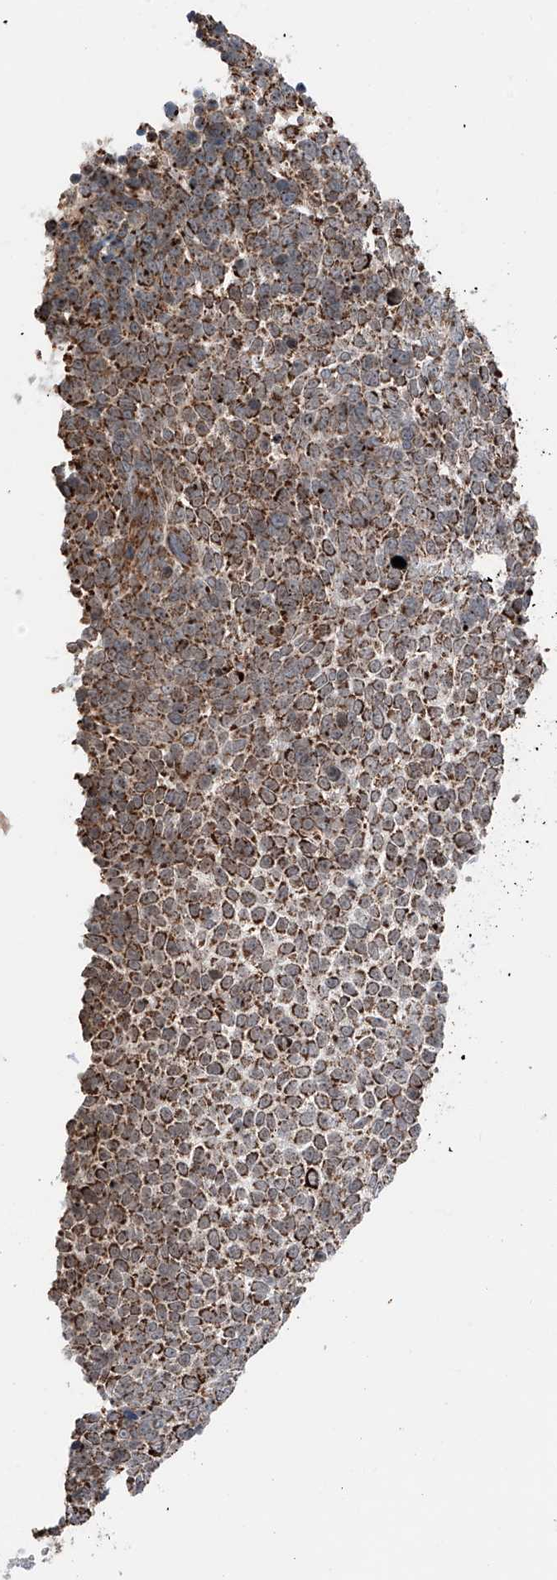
{"staining": {"intensity": "strong", "quantity": ">75%", "location": "cytoplasmic/membranous"}, "tissue": "skin cancer", "cell_type": "Tumor cells", "image_type": "cancer", "snomed": [{"axis": "morphology", "description": "Basal cell carcinoma"}, {"axis": "topography", "description": "Skin"}], "caption": "Tumor cells show high levels of strong cytoplasmic/membranous expression in approximately >75% of cells in human skin cancer (basal cell carcinoma). (DAB = brown stain, brightfield microscopy at high magnification).", "gene": "ZSCAN29", "patient": {"sex": "female", "age": 81}}